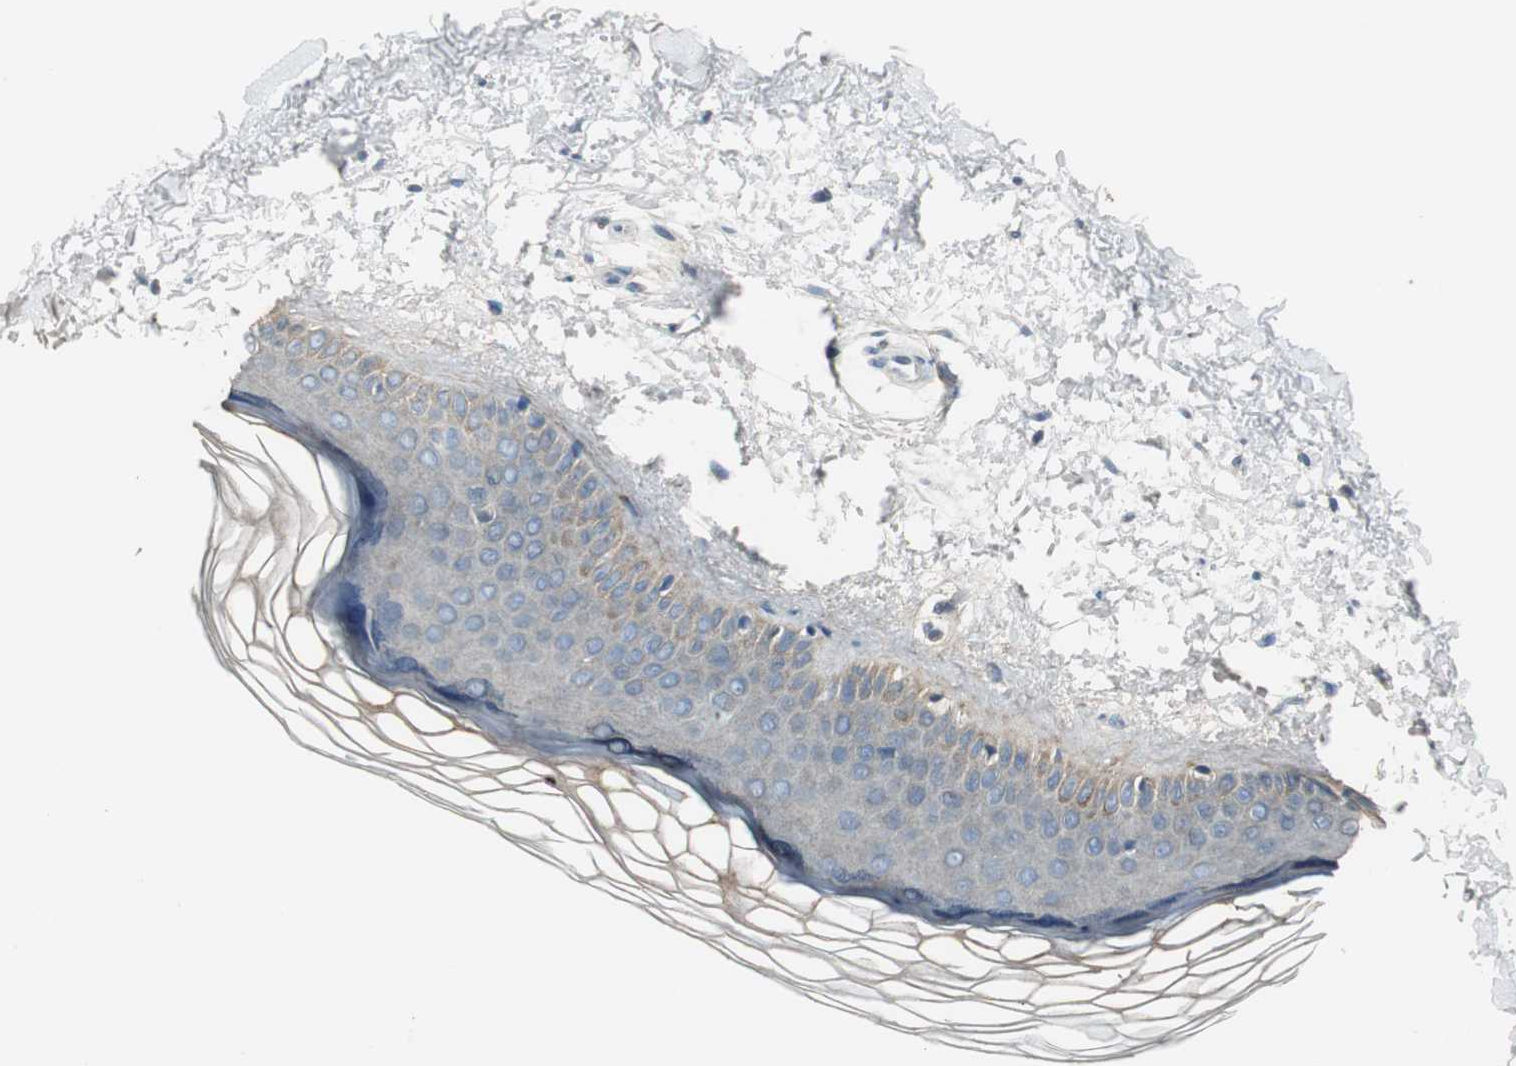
{"staining": {"intensity": "negative", "quantity": "none", "location": "none"}, "tissue": "skin", "cell_type": "Fibroblasts", "image_type": "normal", "snomed": [{"axis": "morphology", "description": "Normal tissue, NOS"}, {"axis": "topography", "description": "Skin"}], "caption": "IHC histopathology image of normal human skin stained for a protein (brown), which reveals no expression in fibroblasts. (DAB immunohistochemistry visualized using brightfield microscopy, high magnification).", "gene": "MSTO1", "patient": {"sex": "female", "age": 19}}